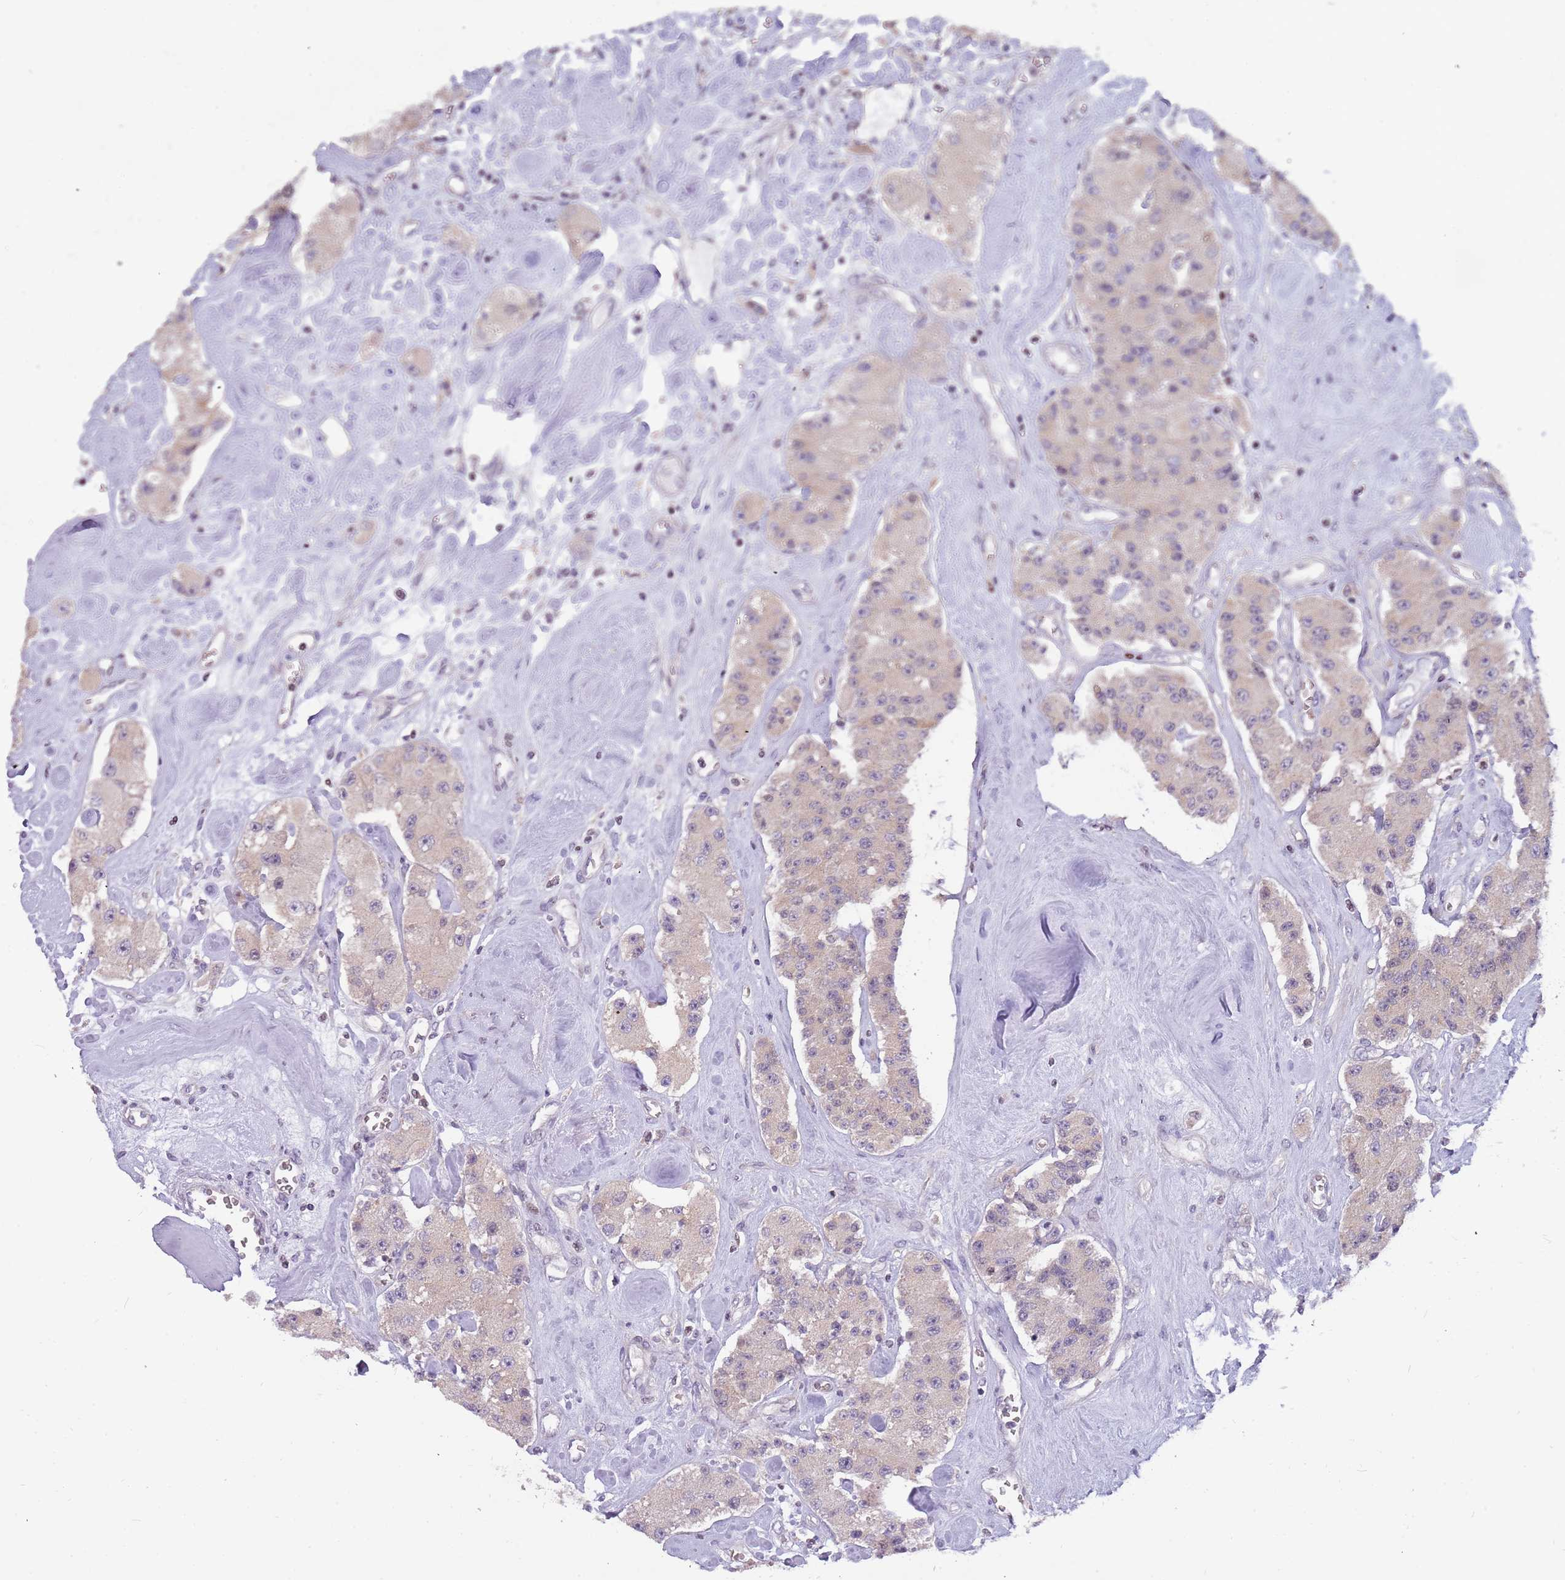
{"staining": {"intensity": "weak", "quantity": "<25%", "location": "cytoplasmic/membranous"}, "tissue": "carcinoid", "cell_type": "Tumor cells", "image_type": "cancer", "snomed": [{"axis": "morphology", "description": "Carcinoid, malignant, NOS"}, {"axis": "topography", "description": "Pancreas"}], "caption": "There is no significant expression in tumor cells of carcinoid (malignant).", "gene": "ARHGEF5", "patient": {"sex": "male", "age": 41}}